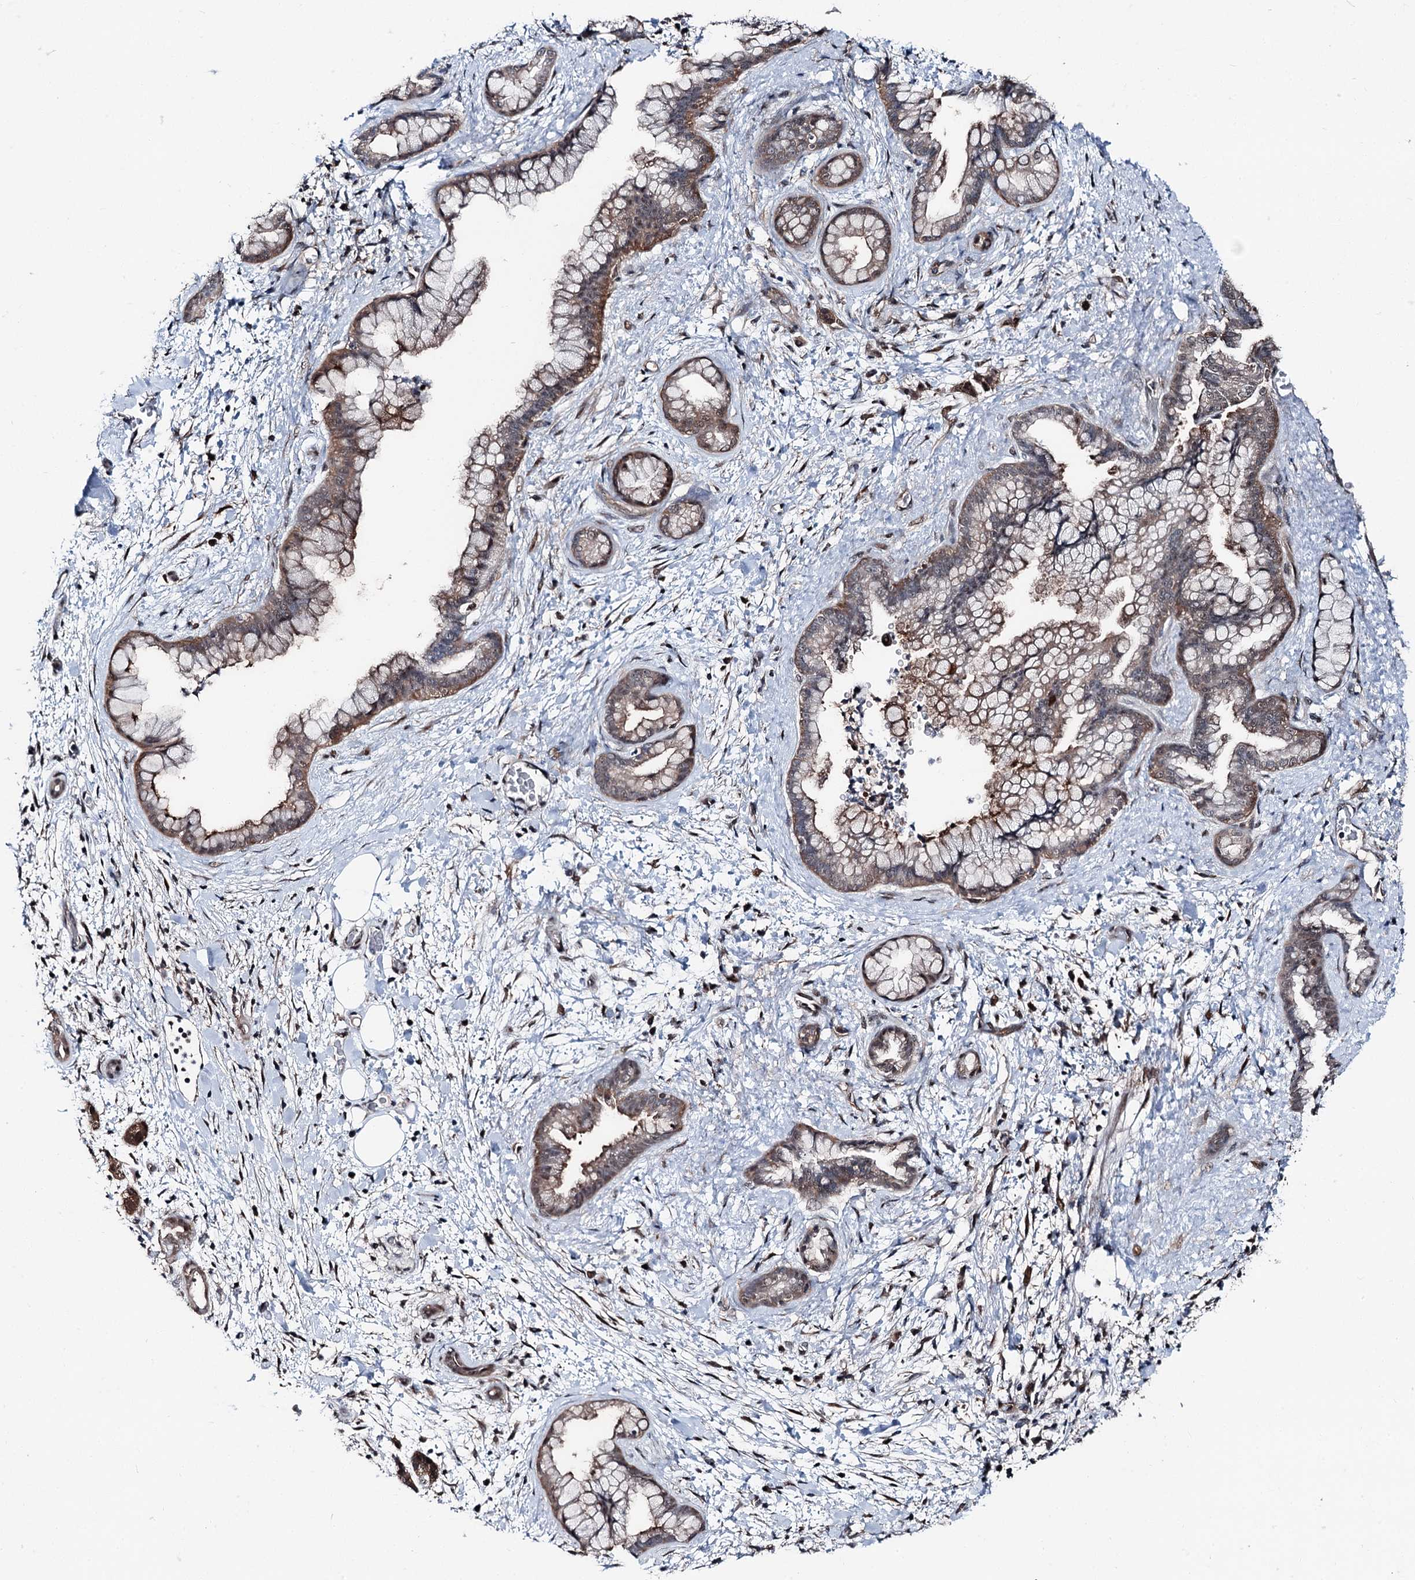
{"staining": {"intensity": "moderate", "quantity": "<25%", "location": "cytoplasmic/membranous"}, "tissue": "pancreatic cancer", "cell_type": "Tumor cells", "image_type": "cancer", "snomed": [{"axis": "morphology", "description": "Adenocarcinoma, NOS"}, {"axis": "topography", "description": "Pancreas"}], "caption": "A high-resolution micrograph shows immunohistochemistry staining of pancreatic cancer, which shows moderate cytoplasmic/membranous expression in about <25% of tumor cells.", "gene": "PSMD13", "patient": {"sex": "female", "age": 78}}